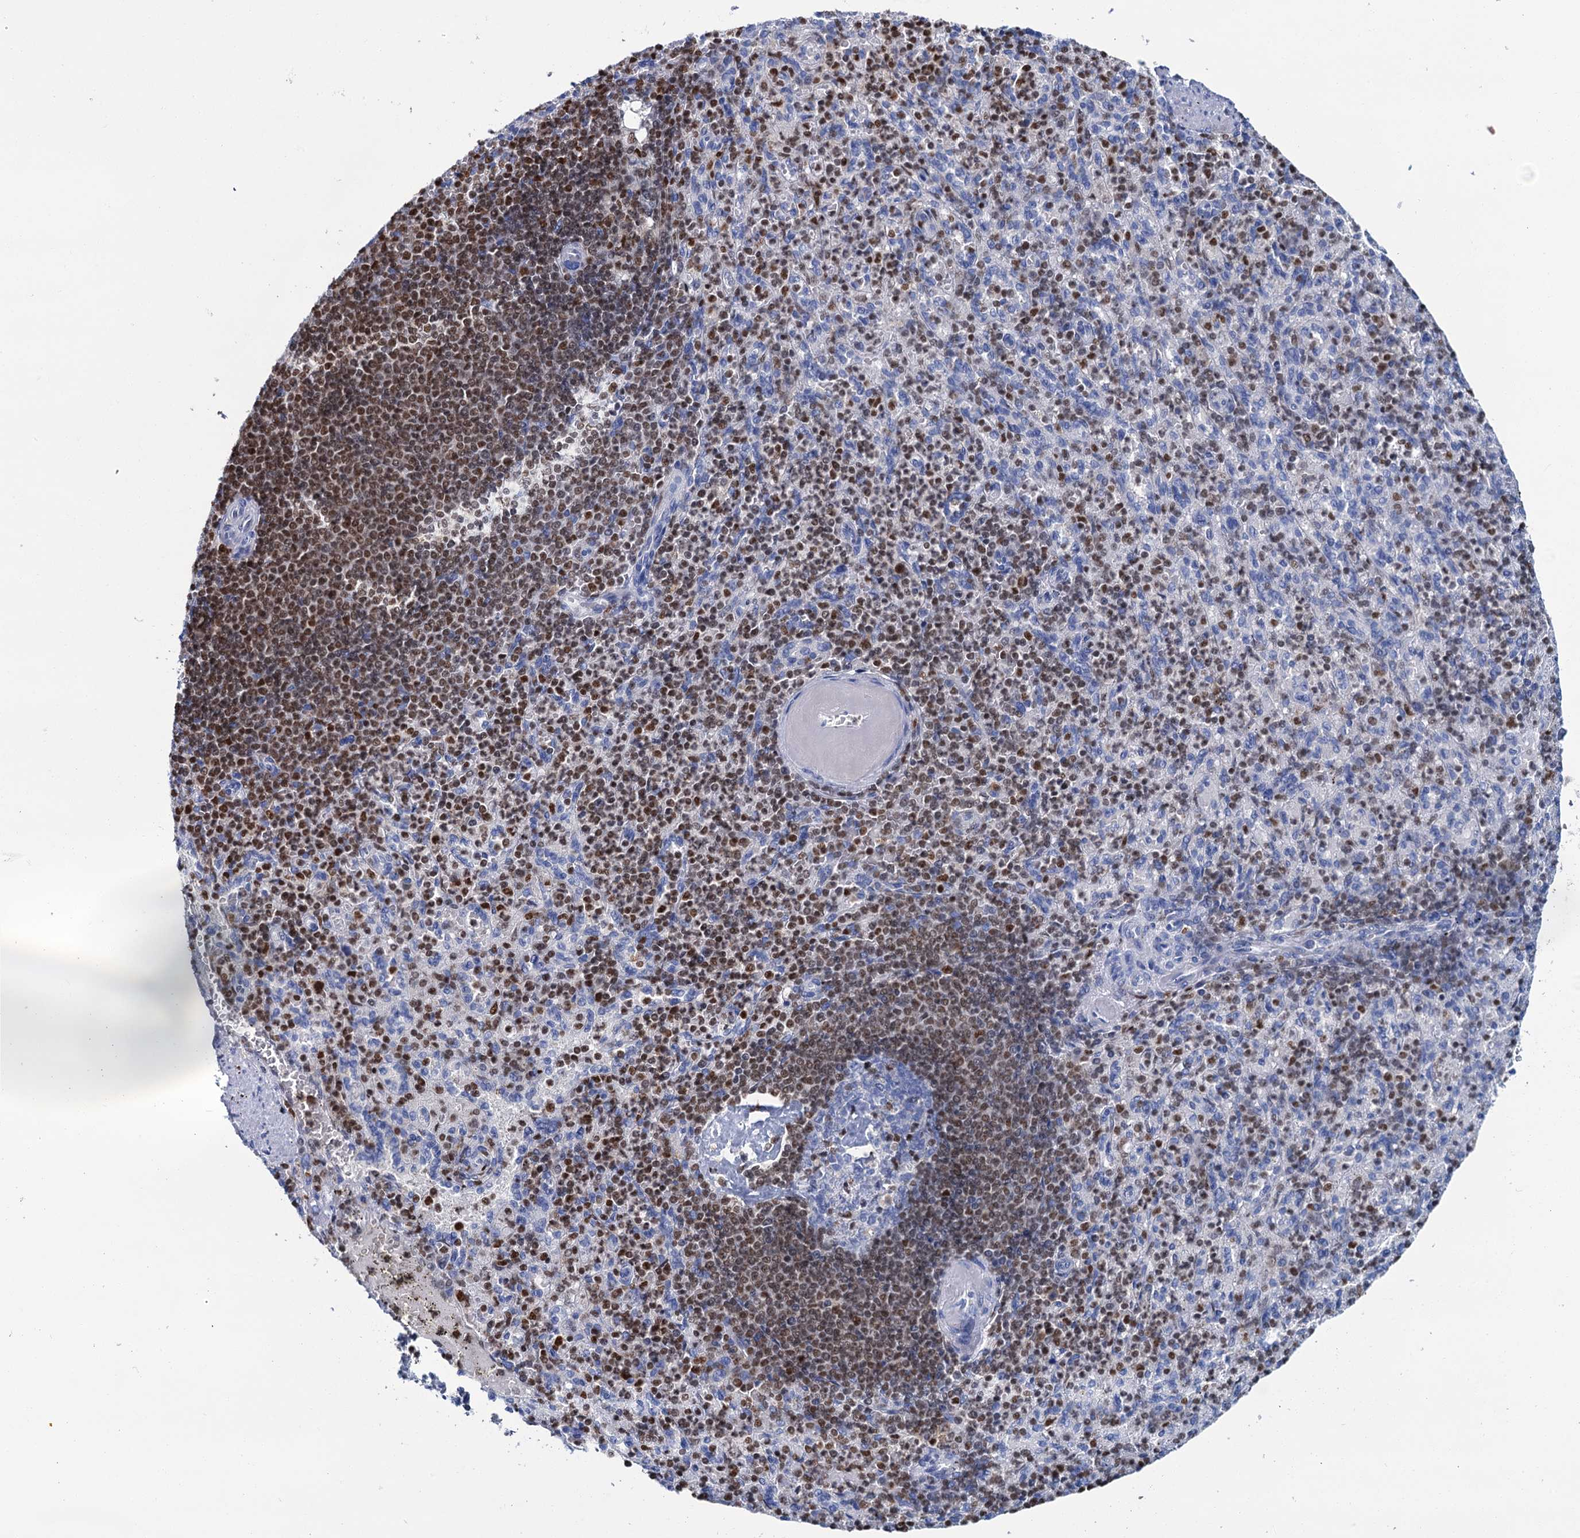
{"staining": {"intensity": "strong", "quantity": "25%-75%", "location": "nuclear"}, "tissue": "spleen", "cell_type": "Cells in red pulp", "image_type": "normal", "snomed": [{"axis": "morphology", "description": "Normal tissue, NOS"}, {"axis": "topography", "description": "Spleen"}], "caption": "DAB (3,3'-diaminobenzidine) immunohistochemical staining of unremarkable spleen reveals strong nuclear protein expression in approximately 25%-75% of cells in red pulp.", "gene": "CELF2", "patient": {"sex": "female", "age": 74}}